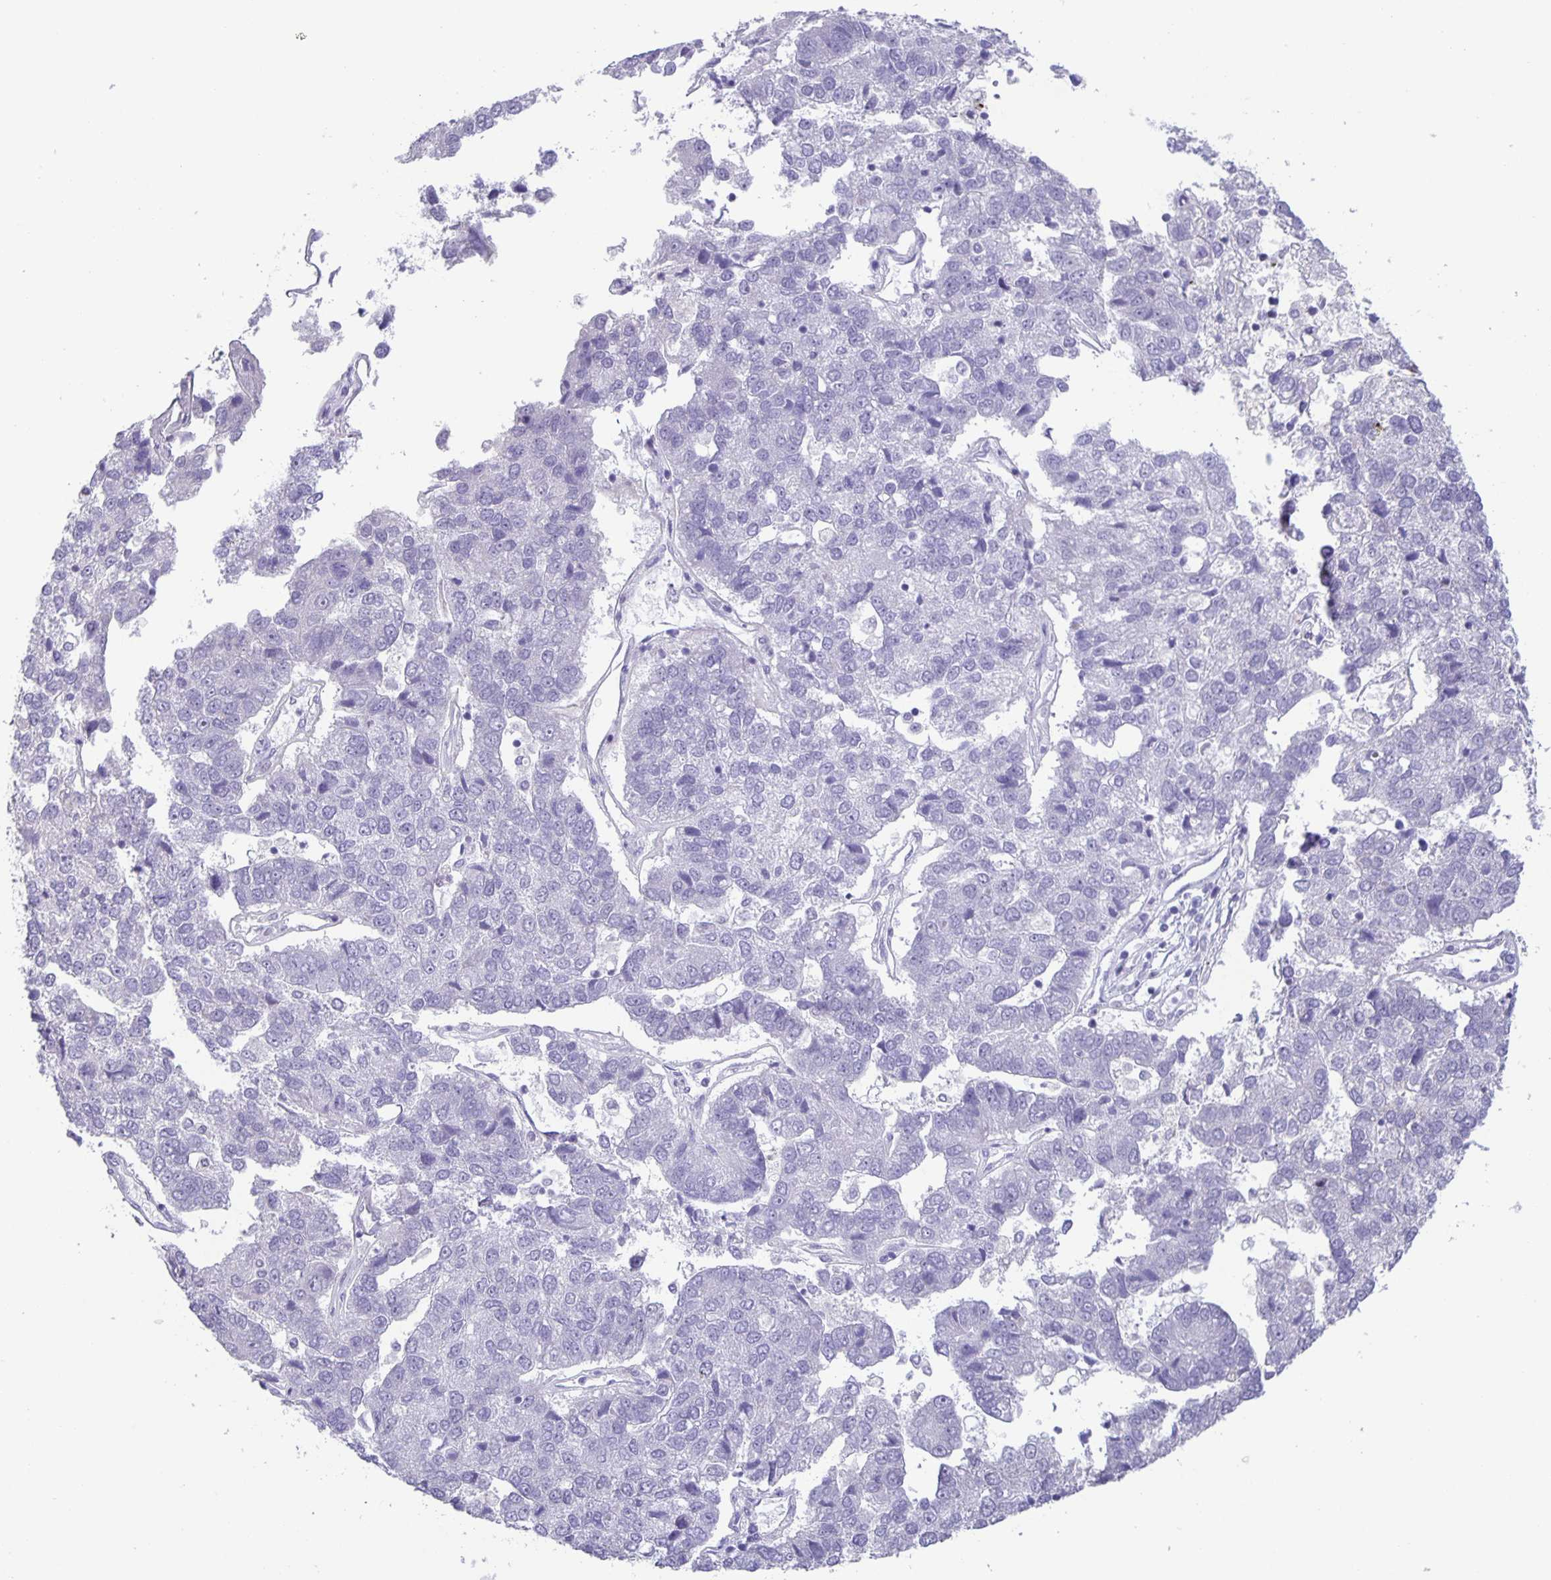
{"staining": {"intensity": "negative", "quantity": "none", "location": "none"}, "tissue": "pancreatic cancer", "cell_type": "Tumor cells", "image_type": "cancer", "snomed": [{"axis": "morphology", "description": "Adenocarcinoma, NOS"}, {"axis": "topography", "description": "Pancreas"}], "caption": "A micrograph of pancreatic adenocarcinoma stained for a protein demonstrates no brown staining in tumor cells.", "gene": "PHRF1", "patient": {"sex": "female", "age": 61}}